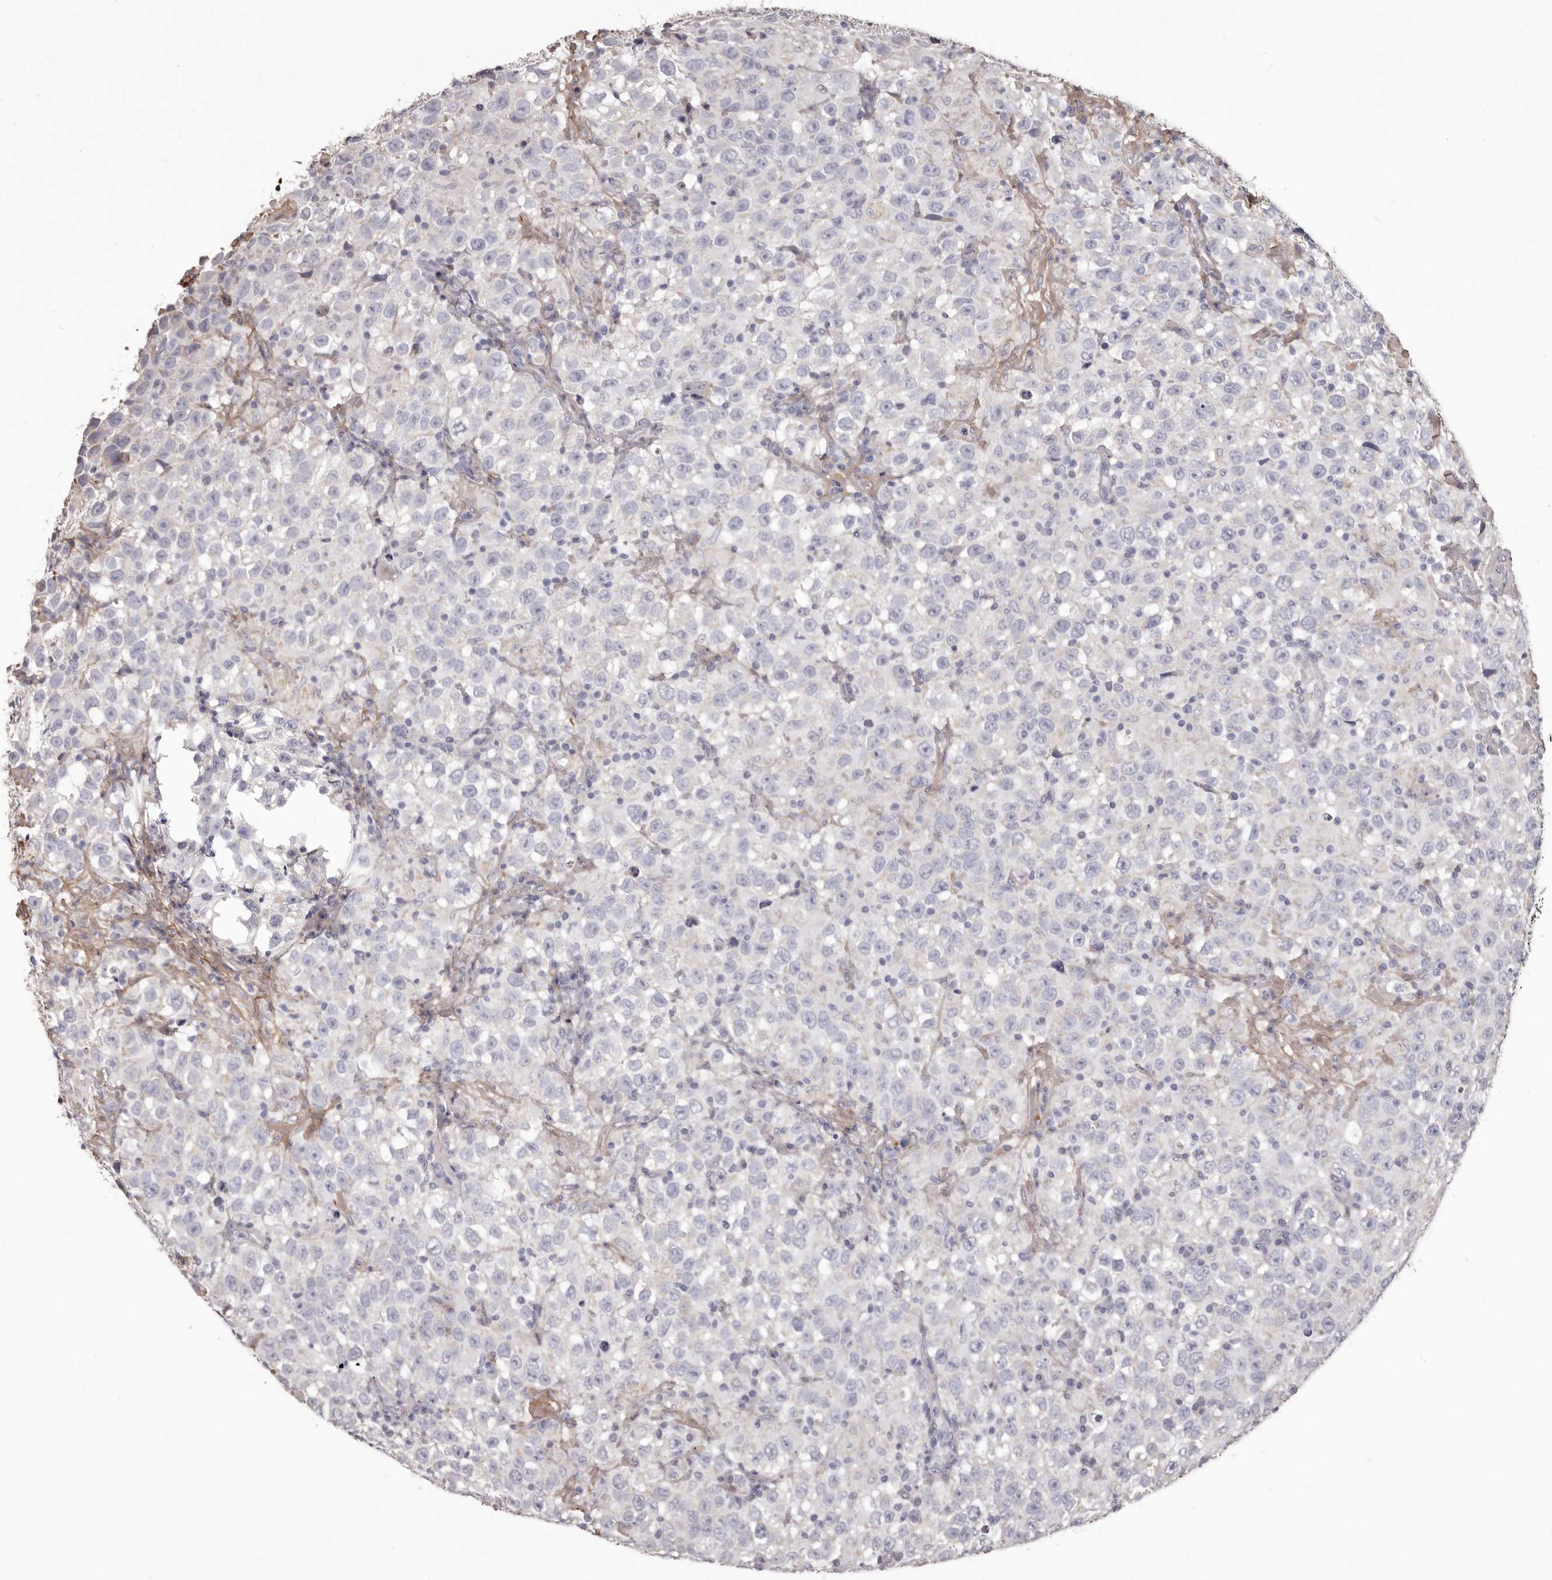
{"staining": {"intensity": "negative", "quantity": "none", "location": "none"}, "tissue": "testis cancer", "cell_type": "Tumor cells", "image_type": "cancer", "snomed": [{"axis": "morphology", "description": "Seminoma, NOS"}, {"axis": "topography", "description": "Testis"}], "caption": "Immunohistochemistry photomicrograph of neoplastic tissue: human seminoma (testis) stained with DAB displays no significant protein positivity in tumor cells.", "gene": "COL6A1", "patient": {"sex": "male", "age": 41}}